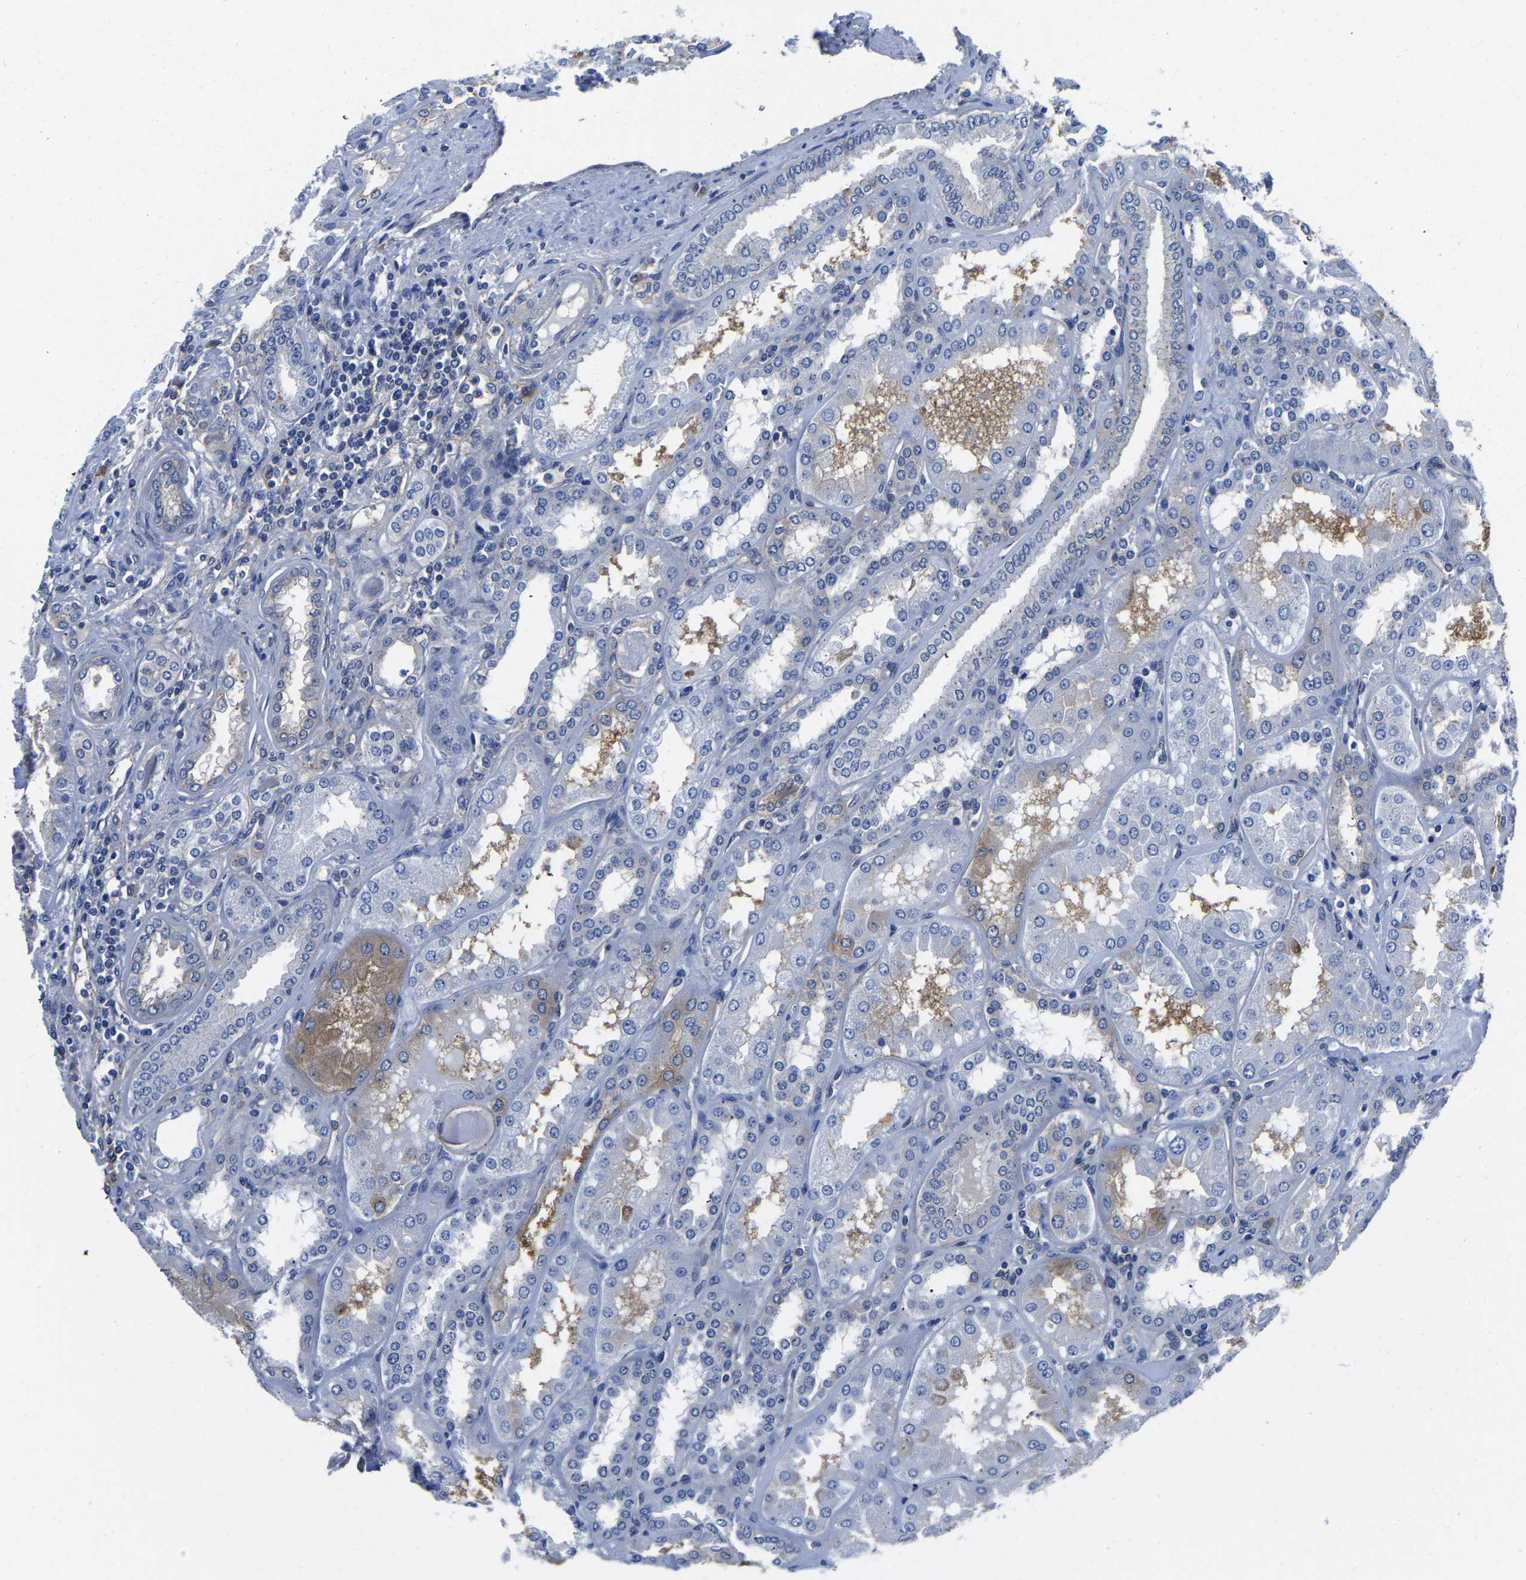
{"staining": {"intensity": "moderate", "quantity": "25%-75%", "location": "cytoplasmic/membranous"}, "tissue": "kidney", "cell_type": "Cells in glomeruli", "image_type": "normal", "snomed": [{"axis": "morphology", "description": "Normal tissue, NOS"}, {"axis": "topography", "description": "Kidney"}], "caption": "Cells in glomeruli exhibit moderate cytoplasmic/membranous expression in approximately 25%-75% of cells in unremarkable kidney. Using DAB (brown) and hematoxylin (blue) stains, captured at high magnification using brightfield microscopy.", "gene": "TFG", "patient": {"sex": "female", "age": 56}}